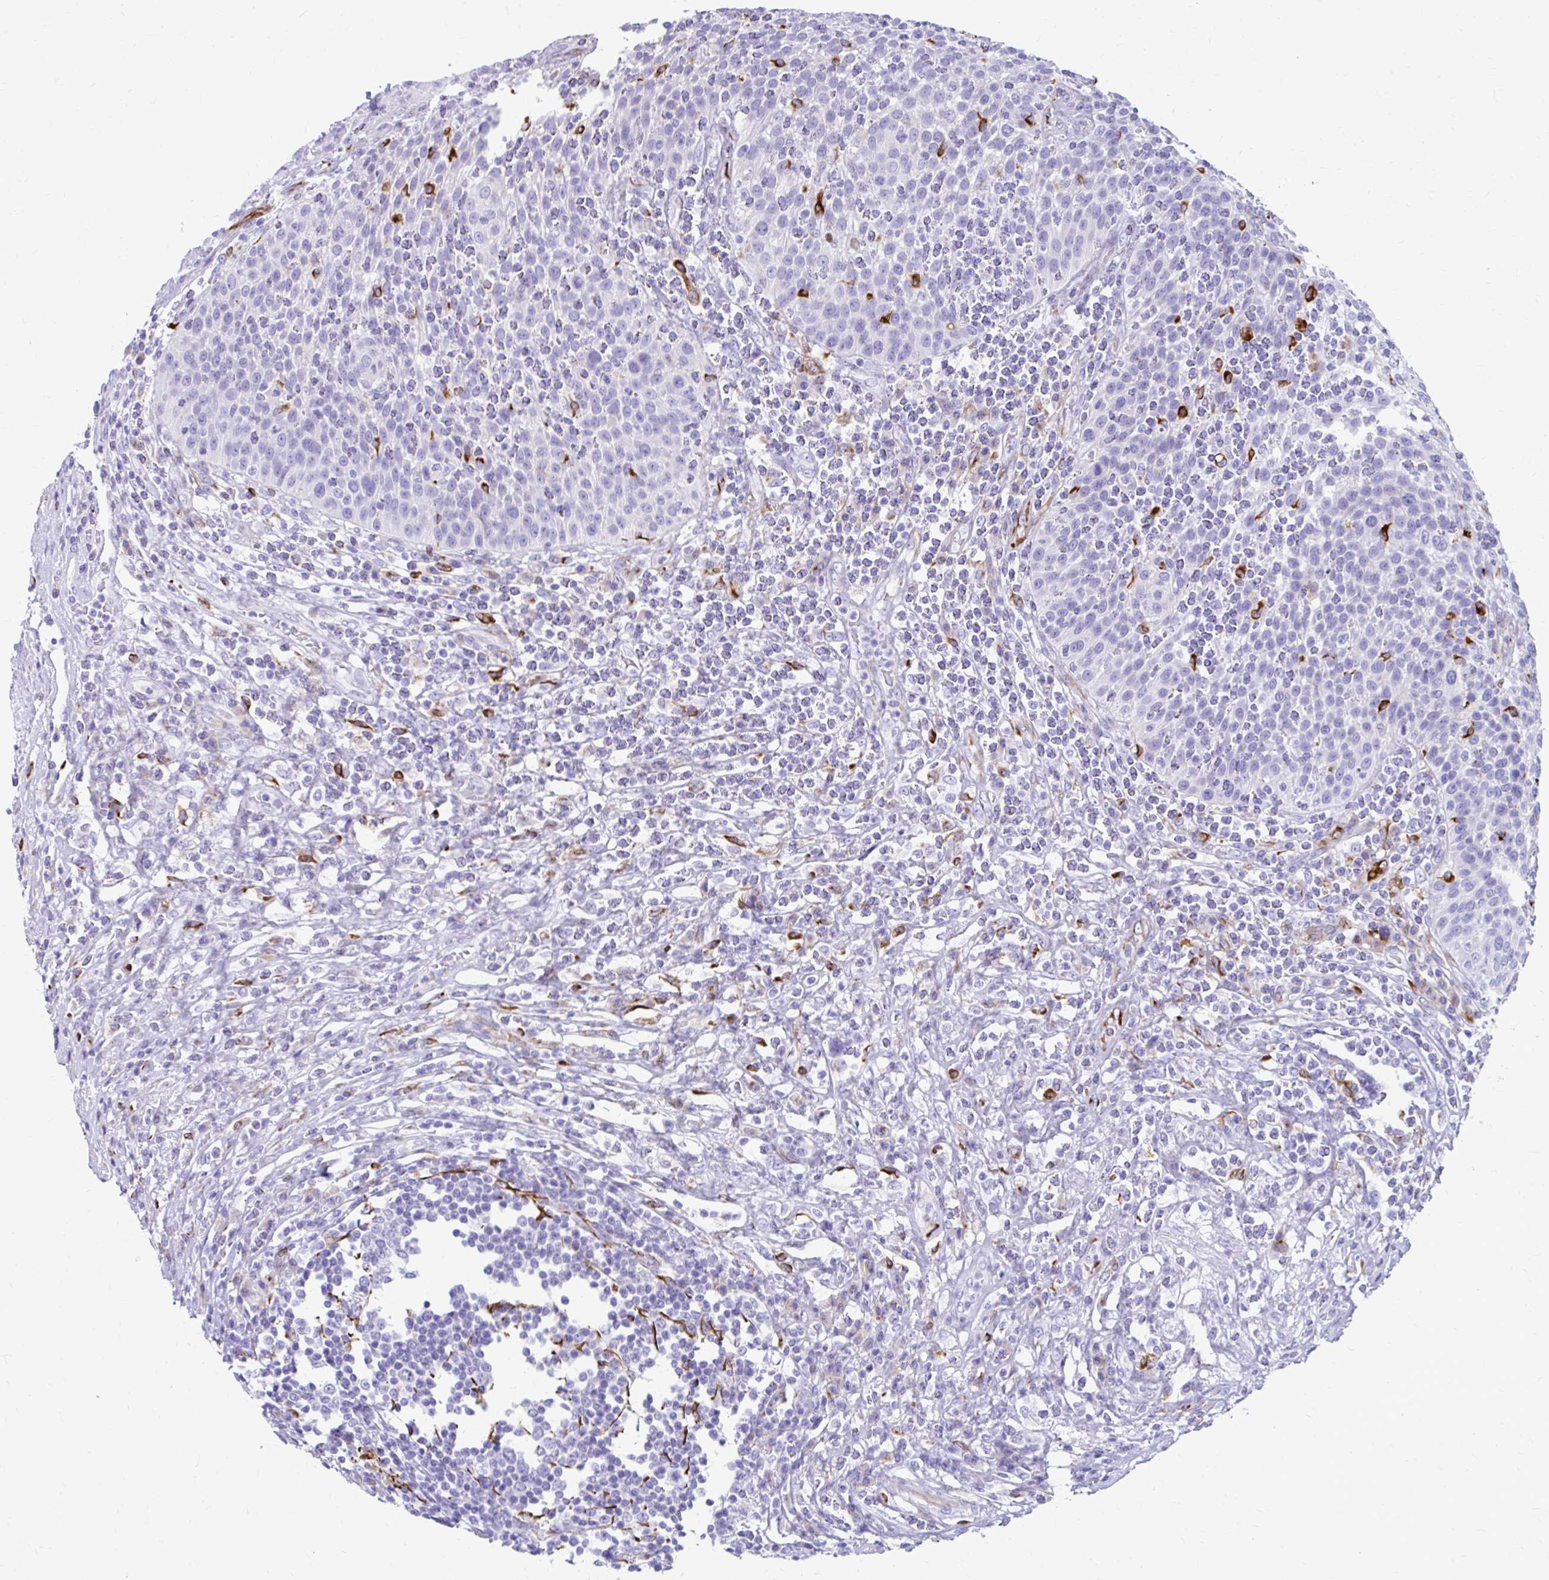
{"staining": {"intensity": "negative", "quantity": "none", "location": "none"}, "tissue": "urothelial cancer", "cell_type": "Tumor cells", "image_type": "cancer", "snomed": [{"axis": "morphology", "description": "Urothelial carcinoma, High grade"}, {"axis": "topography", "description": "Urinary bladder"}], "caption": "A micrograph of human urothelial carcinoma (high-grade) is negative for staining in tumor cells.", "gene": "ZNF699", "patient": {"sex": "female", "age": 70}}